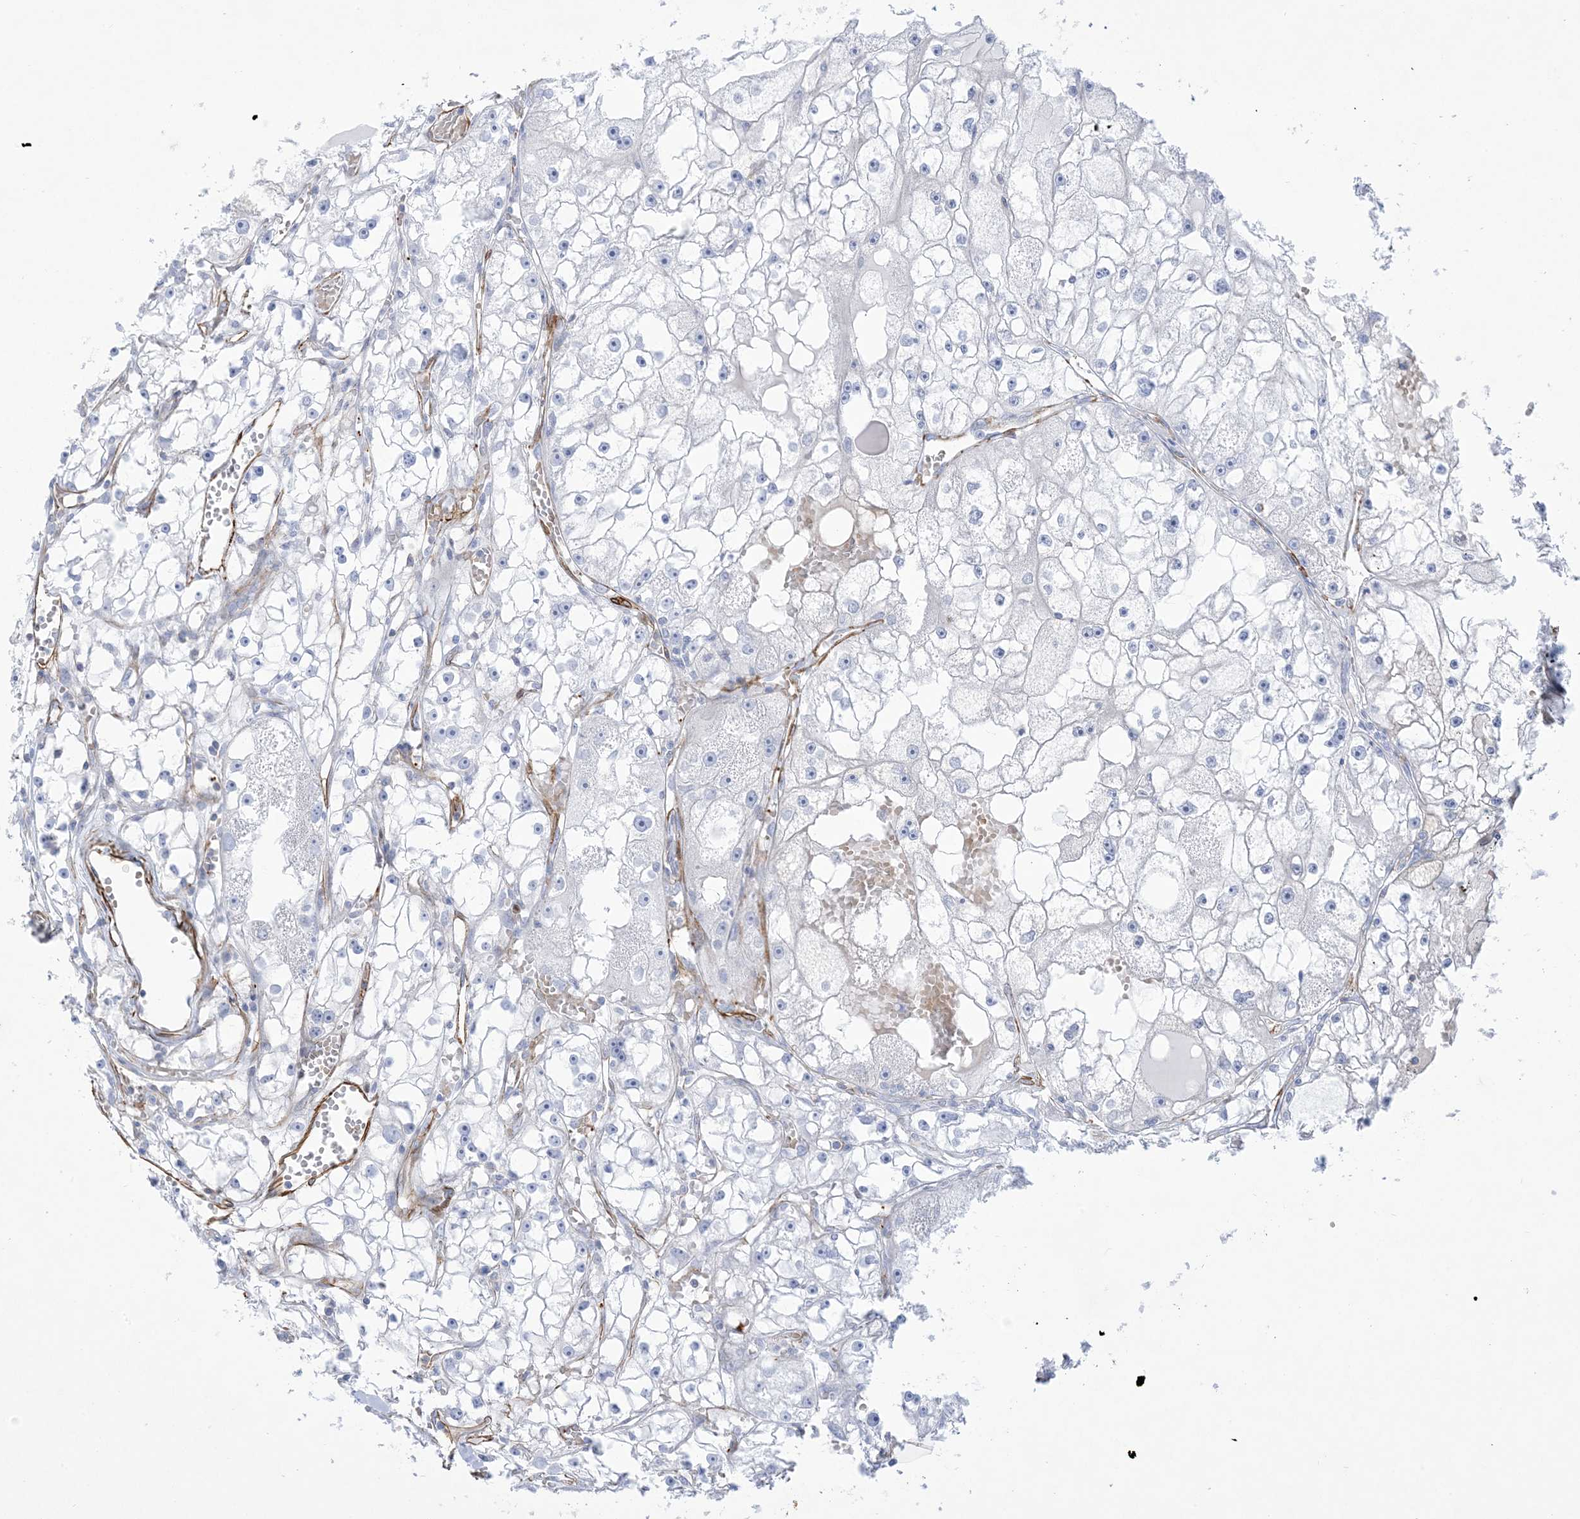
{"staining": {"intensity": "negative", "quantity": "none", "location": "none"}, "tissue": "renal cancer", "cell_type": "Tumor cells", "image_type": "cancer", "snomed": [{"axis": "morphology", "description": "Adenocarcinoma, NOS"}, {"axis": "topography", "description": "Kidney"}], "caption": "Immunohistochemical staining of adenocarcinoma (renal) displays no significant expression in tumor cells.", "gene": "B3GNT7", "patient": {"sex": "male", "age": 56}}